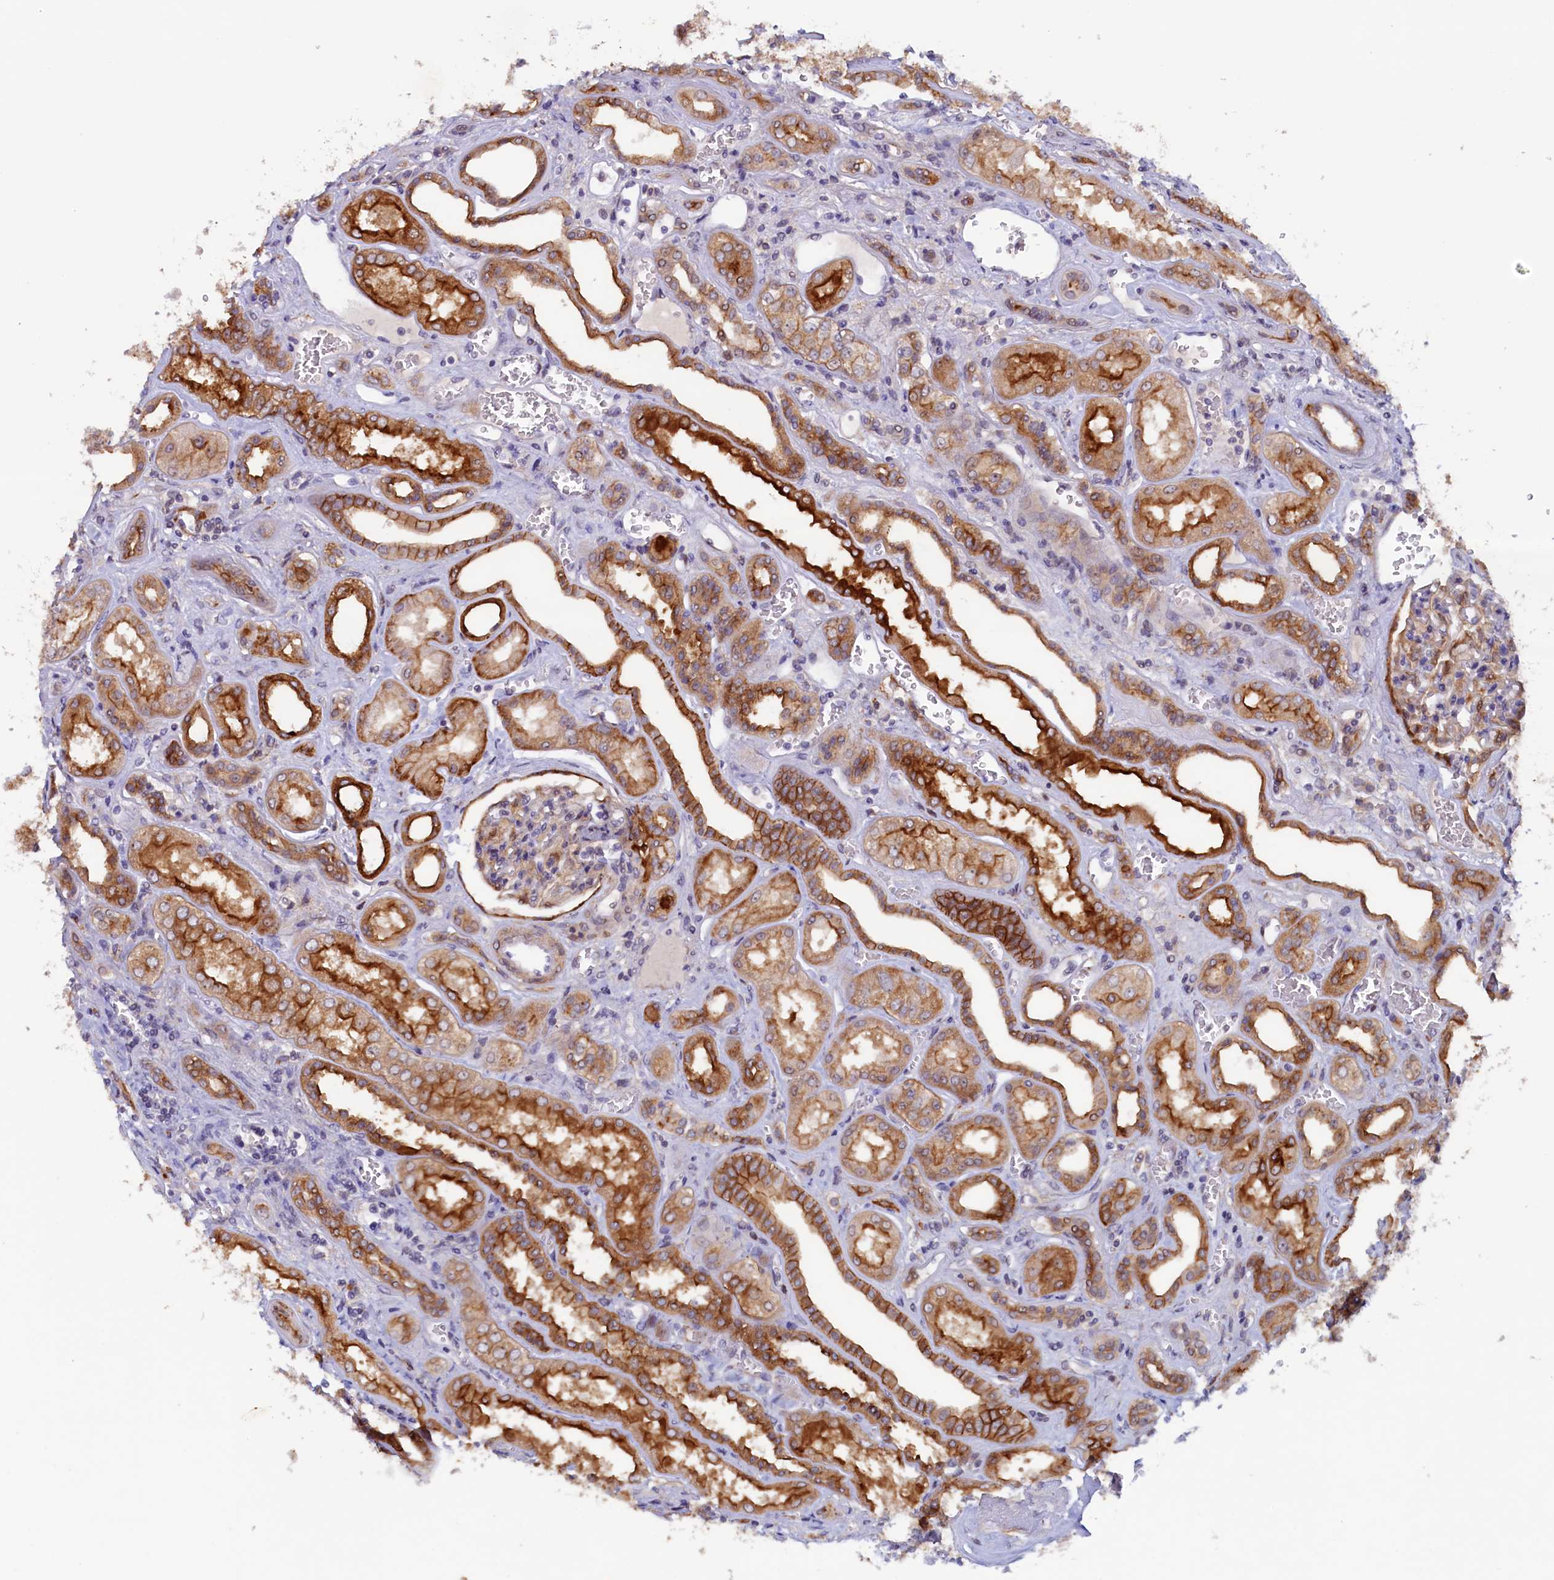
{"staining": {"intensity": "moderate", "quantity": "<25%", "location": "cytoplasmic/membranous"}, "tissue": "kidney", "cell_type": "Cells in glomeruli", "image_type": "normal", "snomed": [{"axis": "morphology", "description": "Normal tissue, NOS"}, {"axis": "morphology", "description": "Adenocarcinoma, NOS"}, {"axis": "topography", "description": "Kidney"}], "caption": "Immunohistochemical staining of unremarkable human kidney displays moderate cytoplasmic/membranous protein positivity in approximately <25% of cells in glomeruli.", "gene": "PACSIN3", "patient": {"sex": "female", "age": 68}}